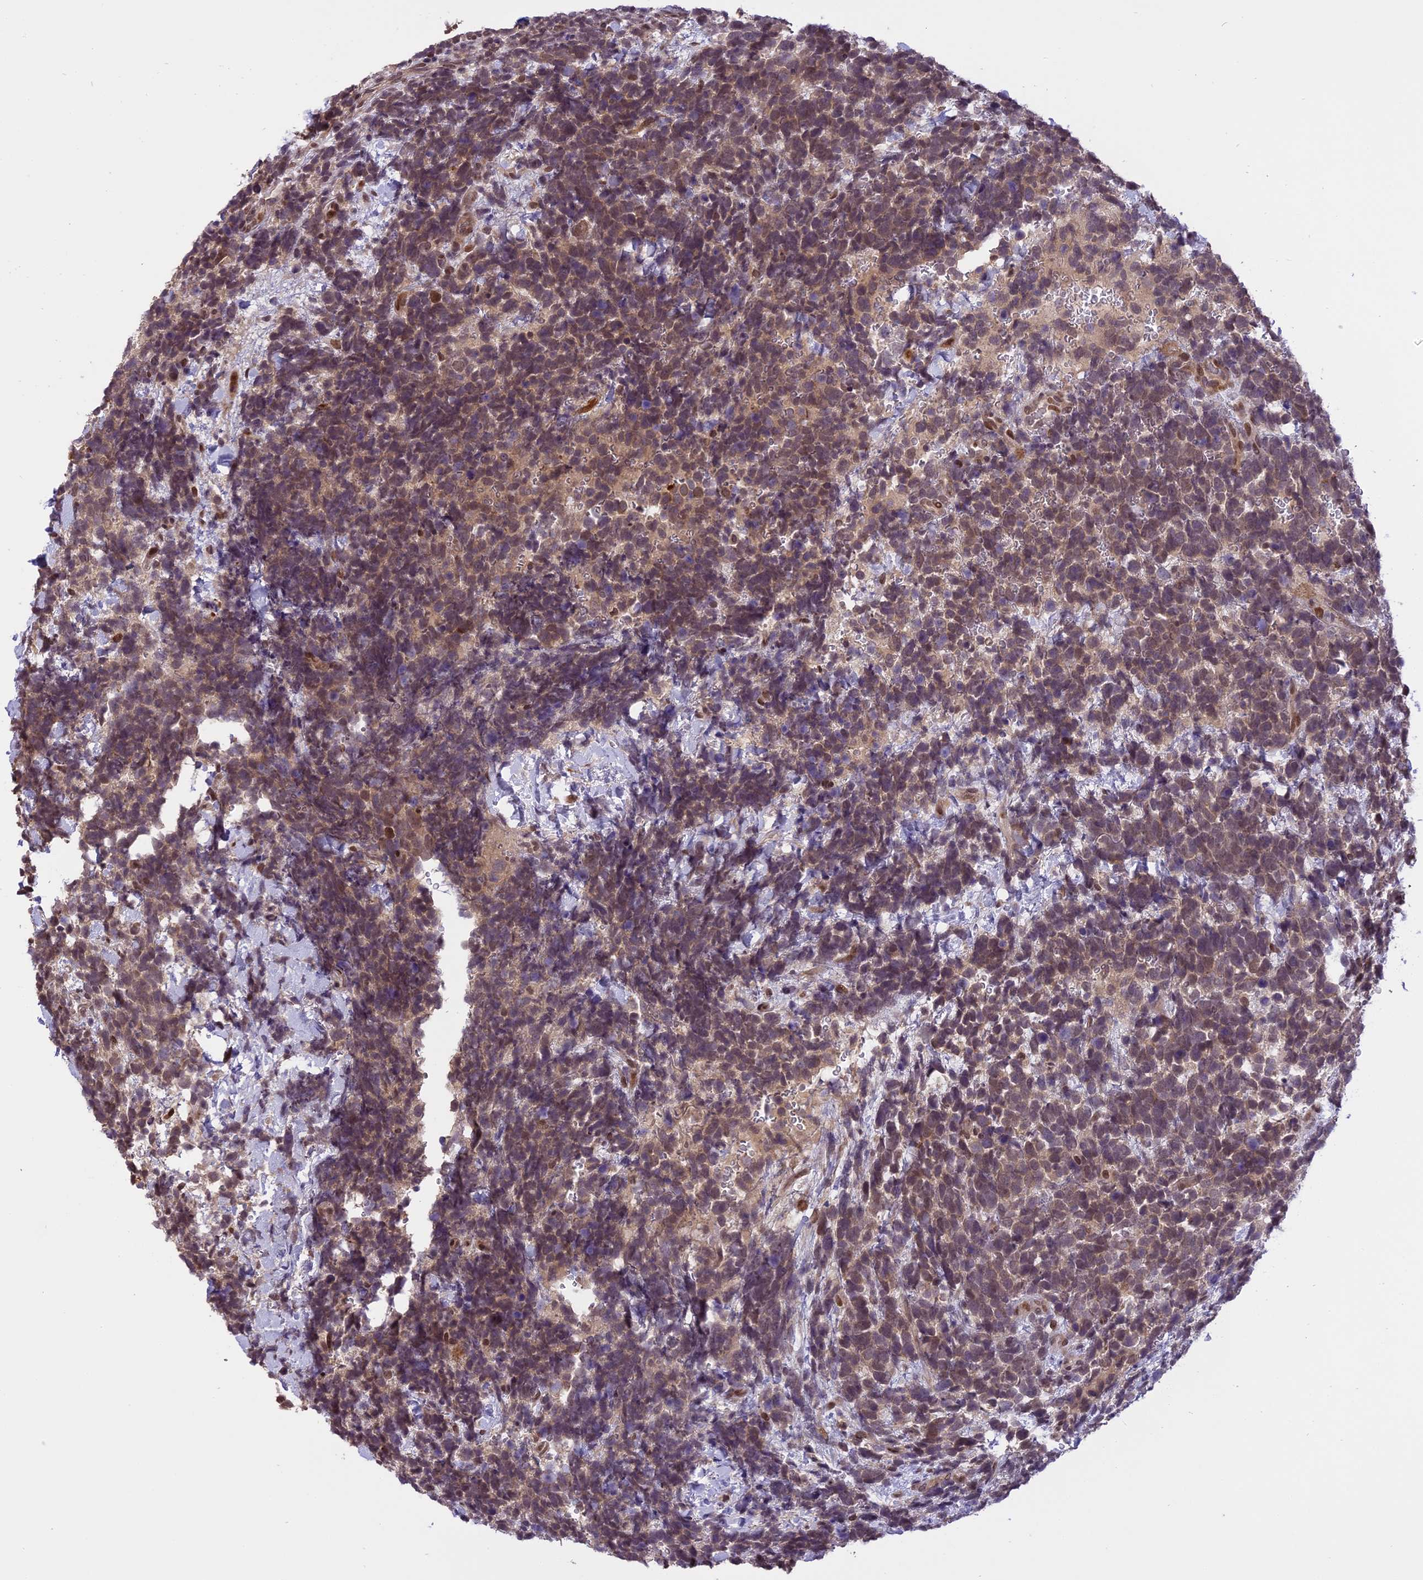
{"staining": {"intensity": "negative", "quantity": "none", "location": "none"}, "tissue": "urothelial cancer", "cell_type": "Tumor cells", "image_type": "cancer", "snomed": [{"axis": "morphology", "description": "Urothelial carcinoma, High grade"}, {"axis": "topography", "description": "Urinary bladder"}], "caption": "DAB immunohistochemical staining of human urothelial cancer exhibits no significant positivity in tumor cells.", "gene": "PRELID2", "patient": {"sex": "female", "age": 82}}